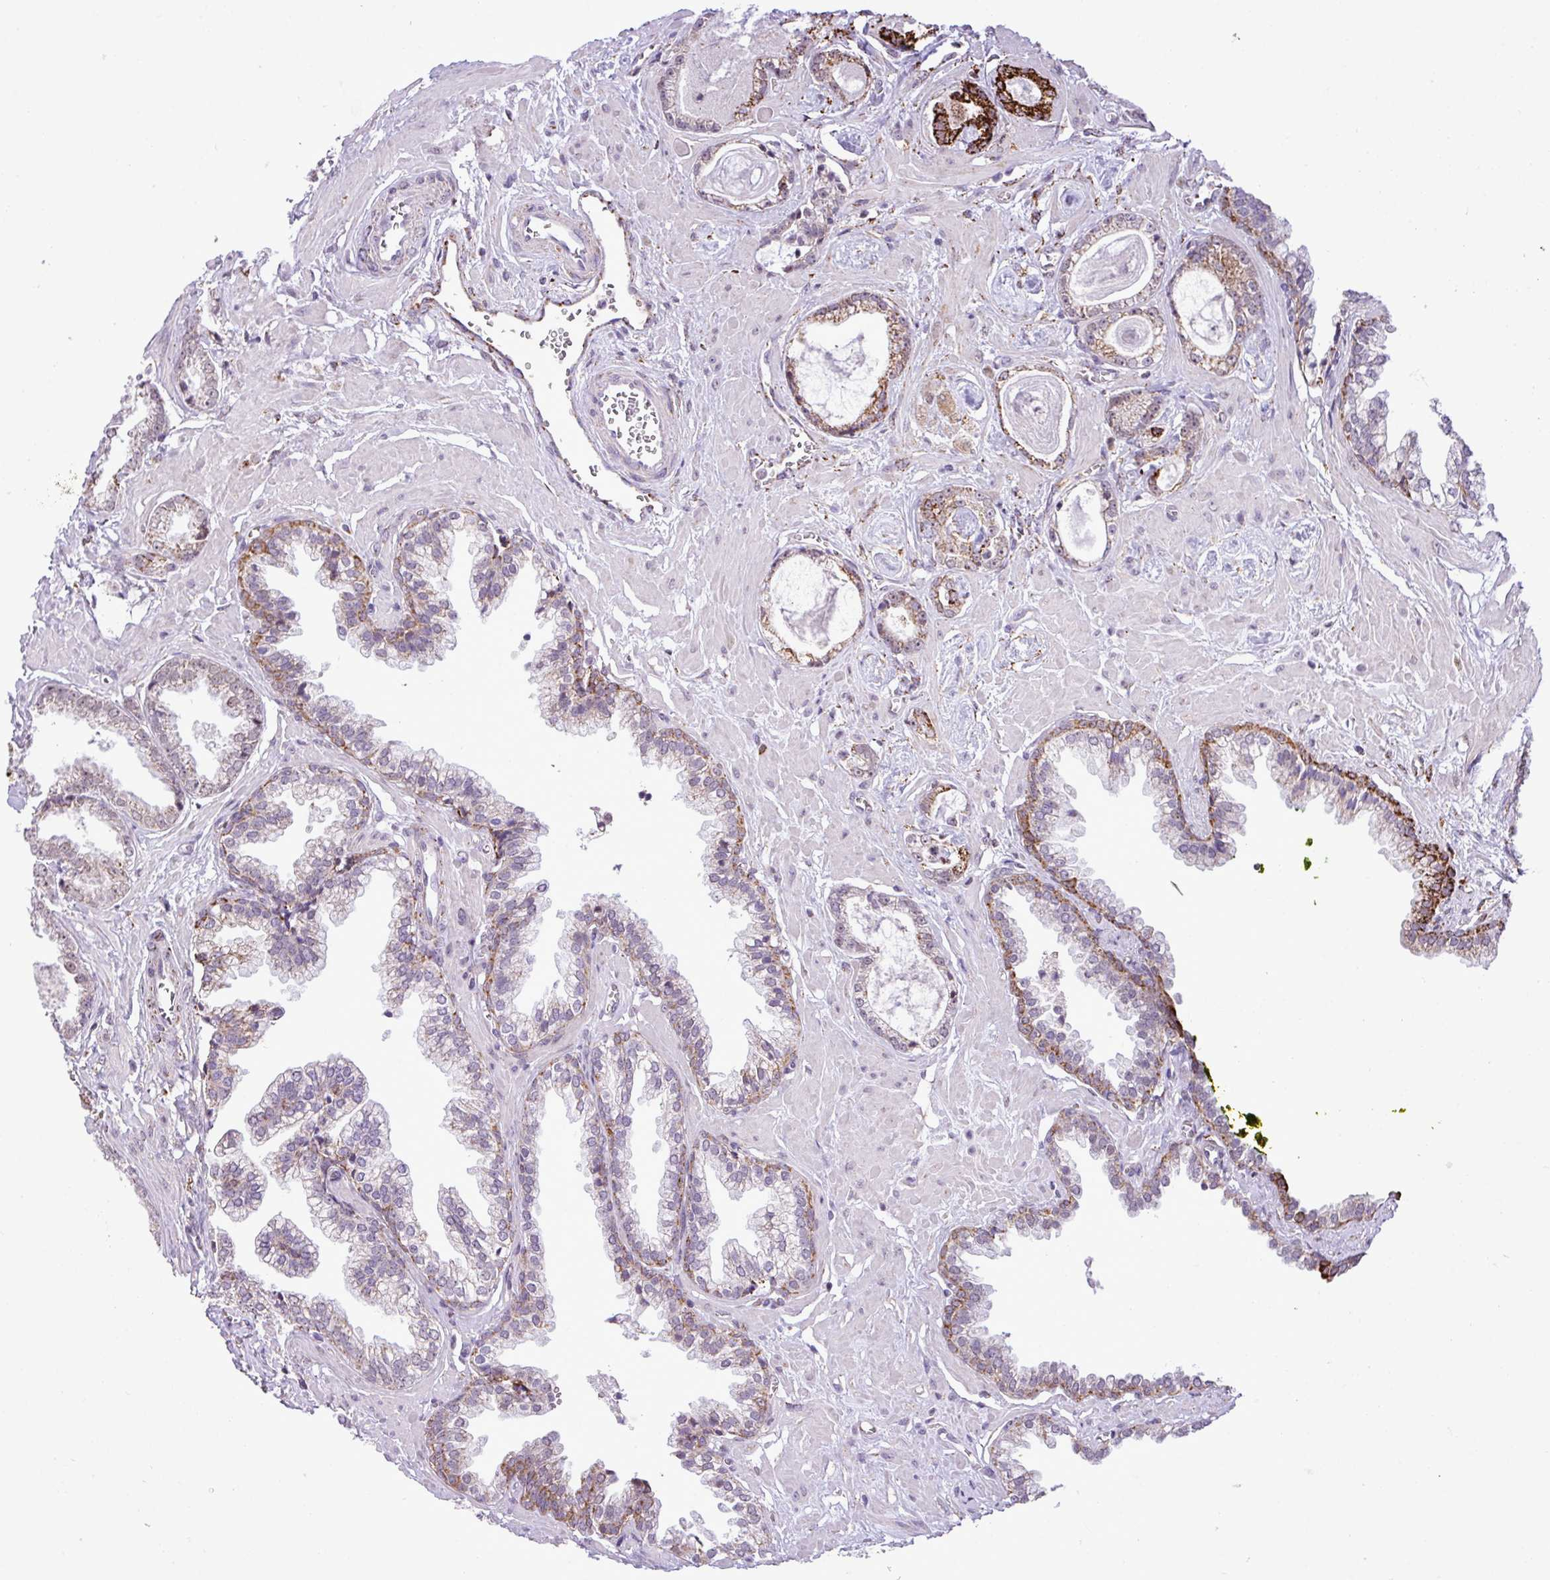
{"staining": {"intensity": "strong", "quantity": "<25%", "location": "cytoplasmic/membranous"}, "tissue": "prostate cancer", "cell_type": "Tumor cells", "image_type": "cancer", "snomed": [{"axis": "morphology", "description": "Adenocarcinoma, Low grade"}, {"axis": "topography", "description": "Prostate"}], "caption": "The immunohistochemical stain shows strong cytoplasmic/membranous expression in tumor cells of prostate cancer (low-grade adenocarcinoma) tissue.", "gene": "SGPP1", "patient": {"sex": "male", "age": 60}}